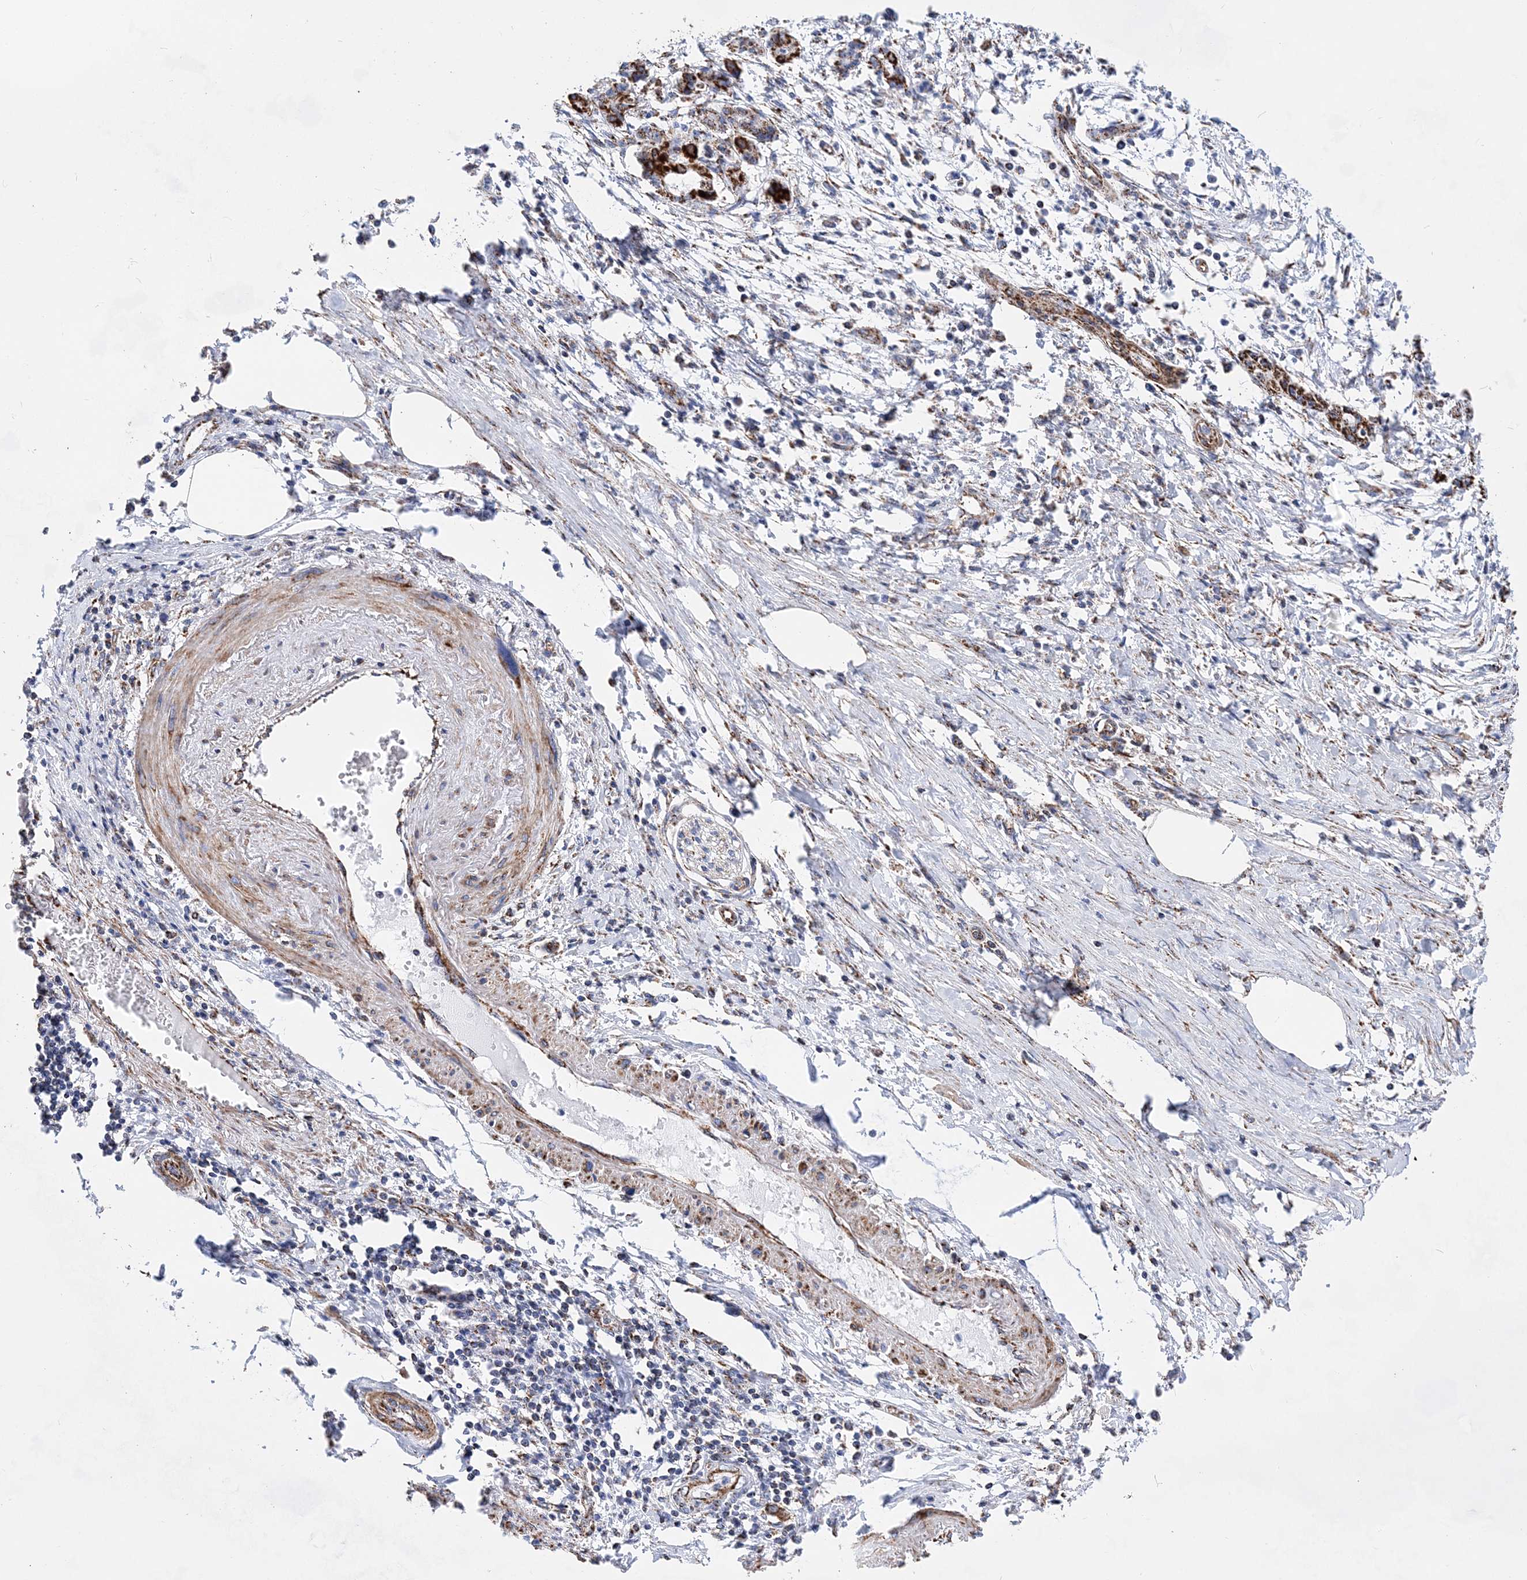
{"staining": {"intensity": "moderate", "quantity": ">75%", "location": "cytoplasmic/membranous"}, "tissue": "pancreatic cancer", "cell_type": "Tumor cells", "image_type": "cancer", "snomed": [{"axis": "morphology", "description": "Adenocarcinoma, NOS"}, {"axis": "topography", "description": "Pancreas"}], "caption": "IHC image of neoplastic tissue: human adenocarcinoma (pancreatic) stained using immunohistochemistry exhibits medium levels of moderate protein expression localized specifically in the cytoplasmic/membranous of tumor cells, appearing as a cytoplasmic/membranous brown color.", "gene": "ACOT9", "patient": {"sex": "female", "age": 55}}